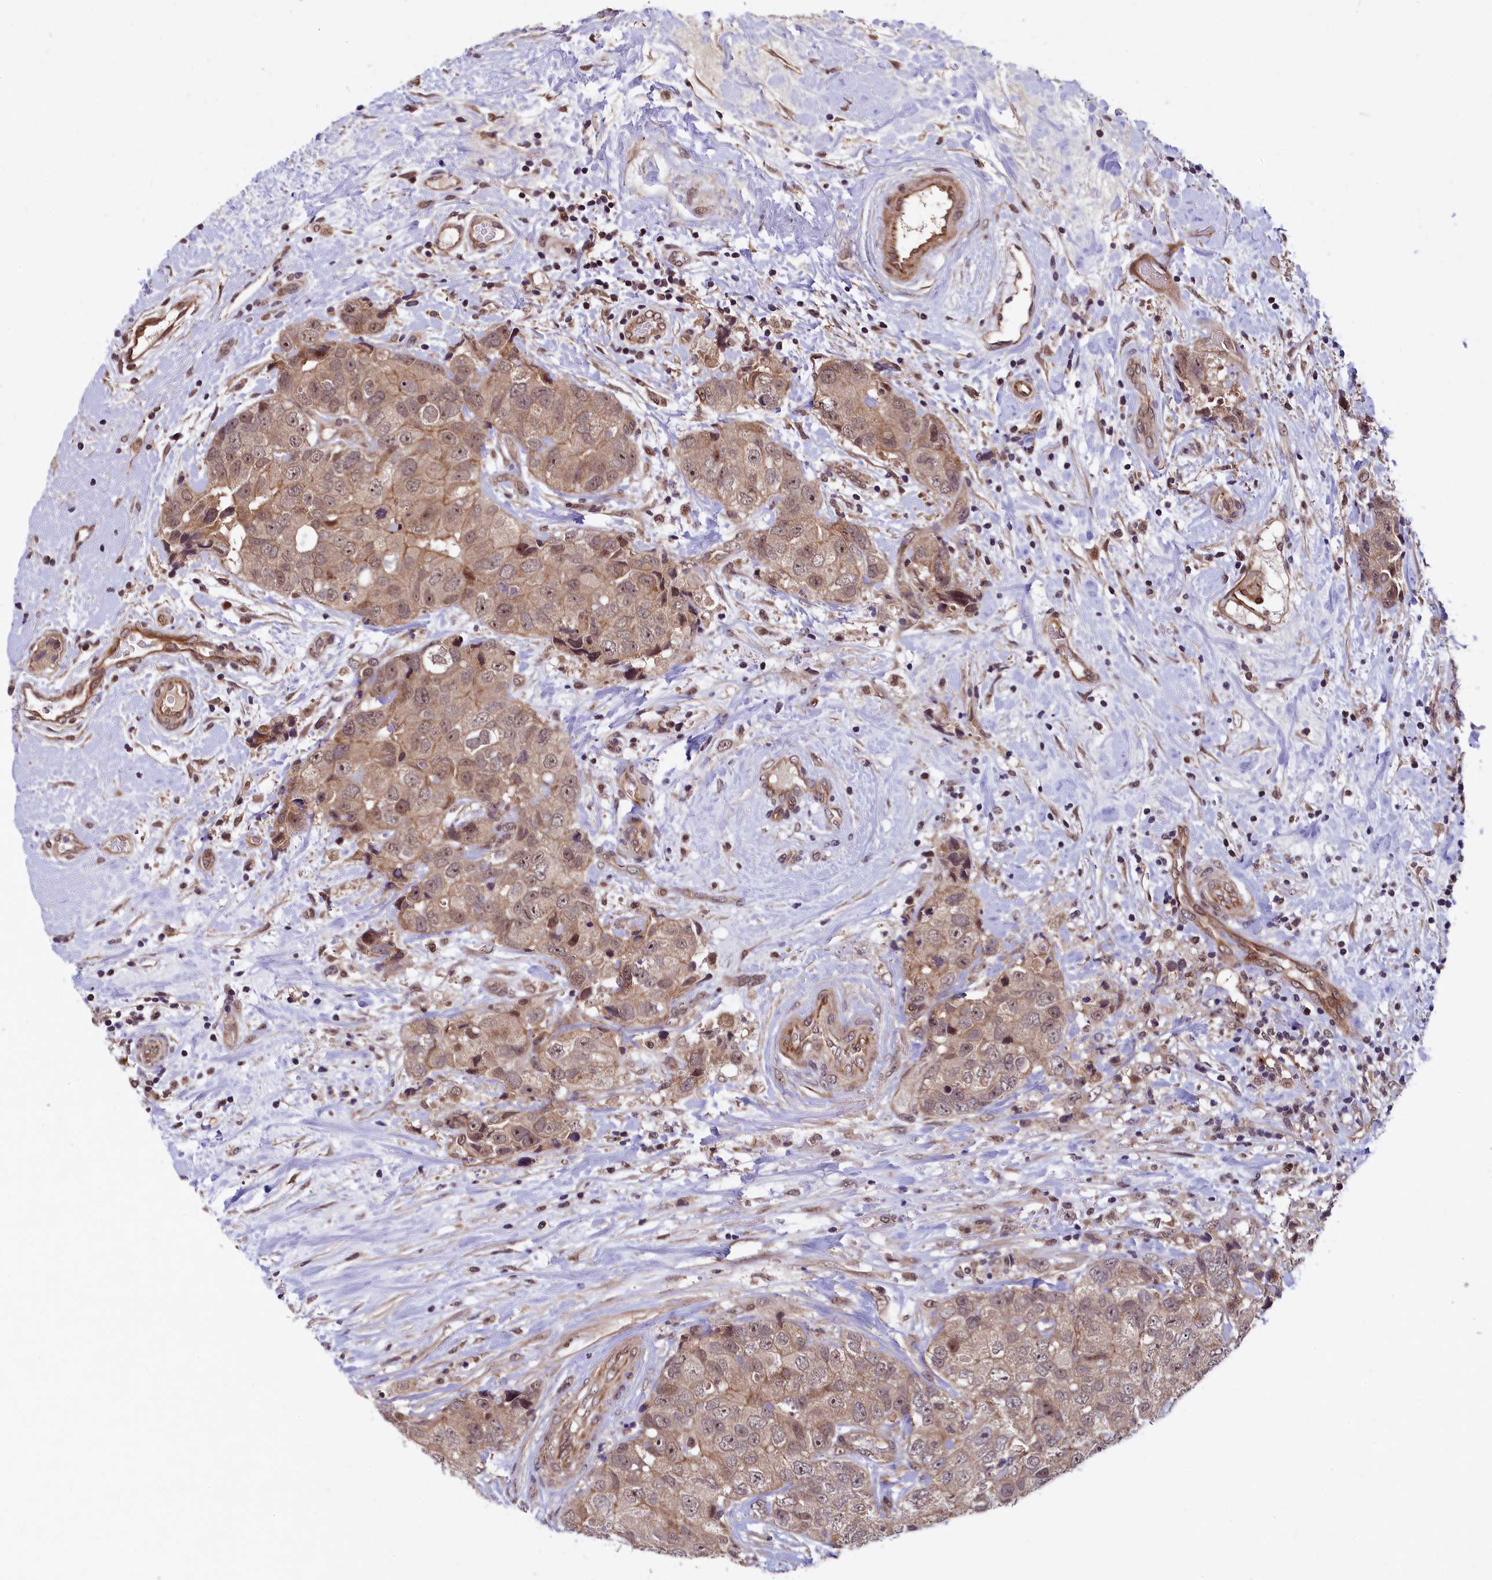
{"staining": {"intensity": "weak", "quantity": ">75%", "location": "cytoplasmic/membranous,nuclear"}, "tissue": "breast cancer", "cell_type": "Tumor cells", "image_type": "cancer", "snomed": [{"axis": "morphology", "description": "Duct carcinoma"}, {"axis": "topography", "description": "Breast"}], "caption": "Immunohistochemical staining of human breast cancer displays low levels of weak cytoplasmic/membranous and nuclear staining in approximately >75% of tumor cells. (DAB (3,3'-diaminobenzidine) = brown stain, brightfield microscopy at high magnification).", "gene": "ARL14EP", "patient": {"sex": "female", "age": 62}}